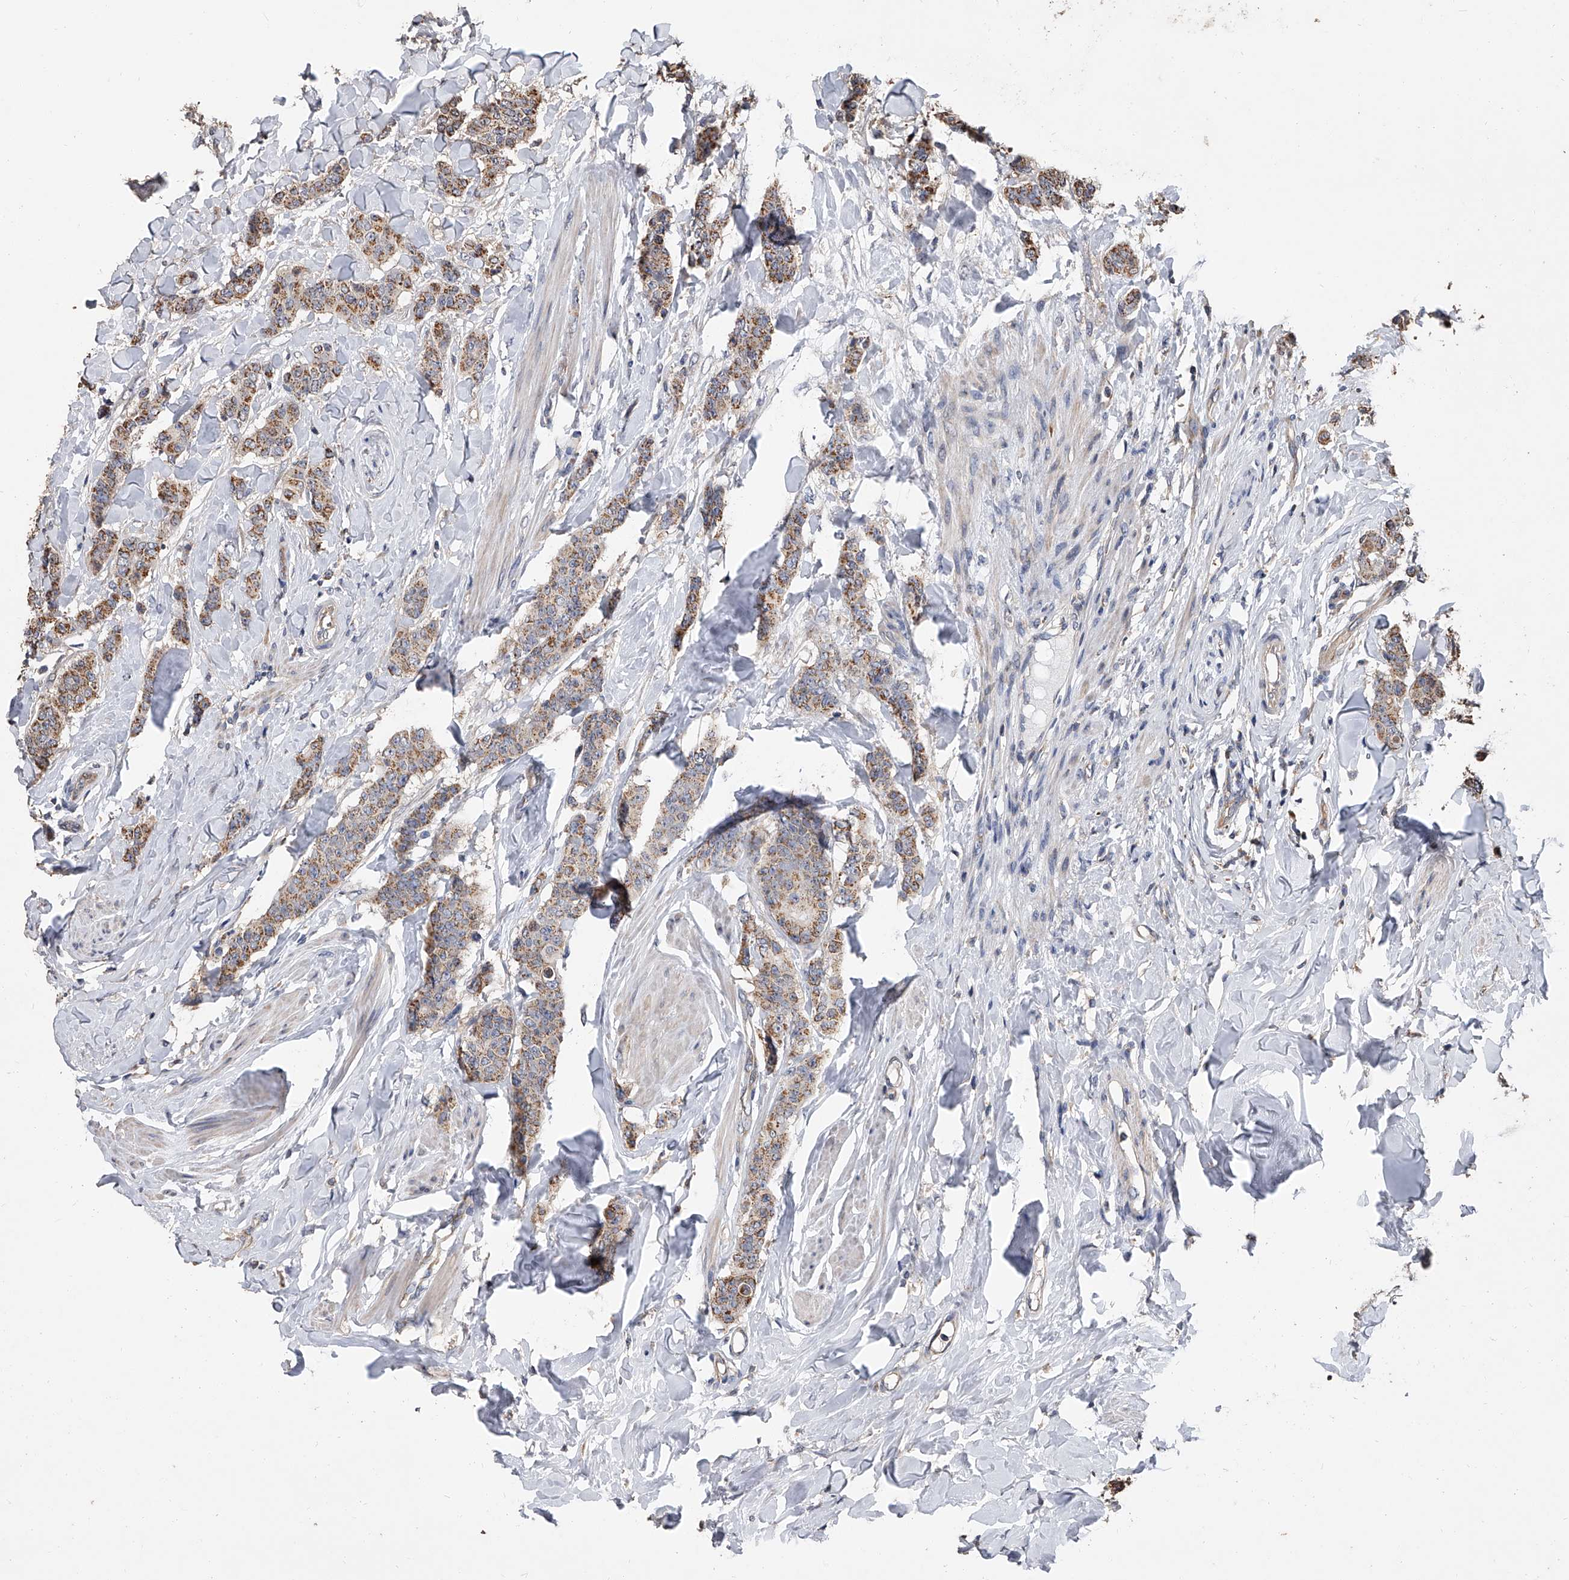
{"staining": {"intensity": "moderate", "quantity": ">75%", "location": "cytoplasmic/membranous"}, "tissue": "breast cancer", "cell_type": "Tumor cells", "image_type": "cancer", "snomed": [{"axis": "morphology", "description": "Duct carcinoma"}, {"axis": "topography", "description": "Breast"}], "caption": "Immunohistochemistry of human invasive ductal carcinoma (breast) demonstrates medium levels of moderate cytoplasmic/membranous positivity in approximately >75% of tumor cells.", "gene": "LTV1", "patient": {"sex": "female", "age": 40}}